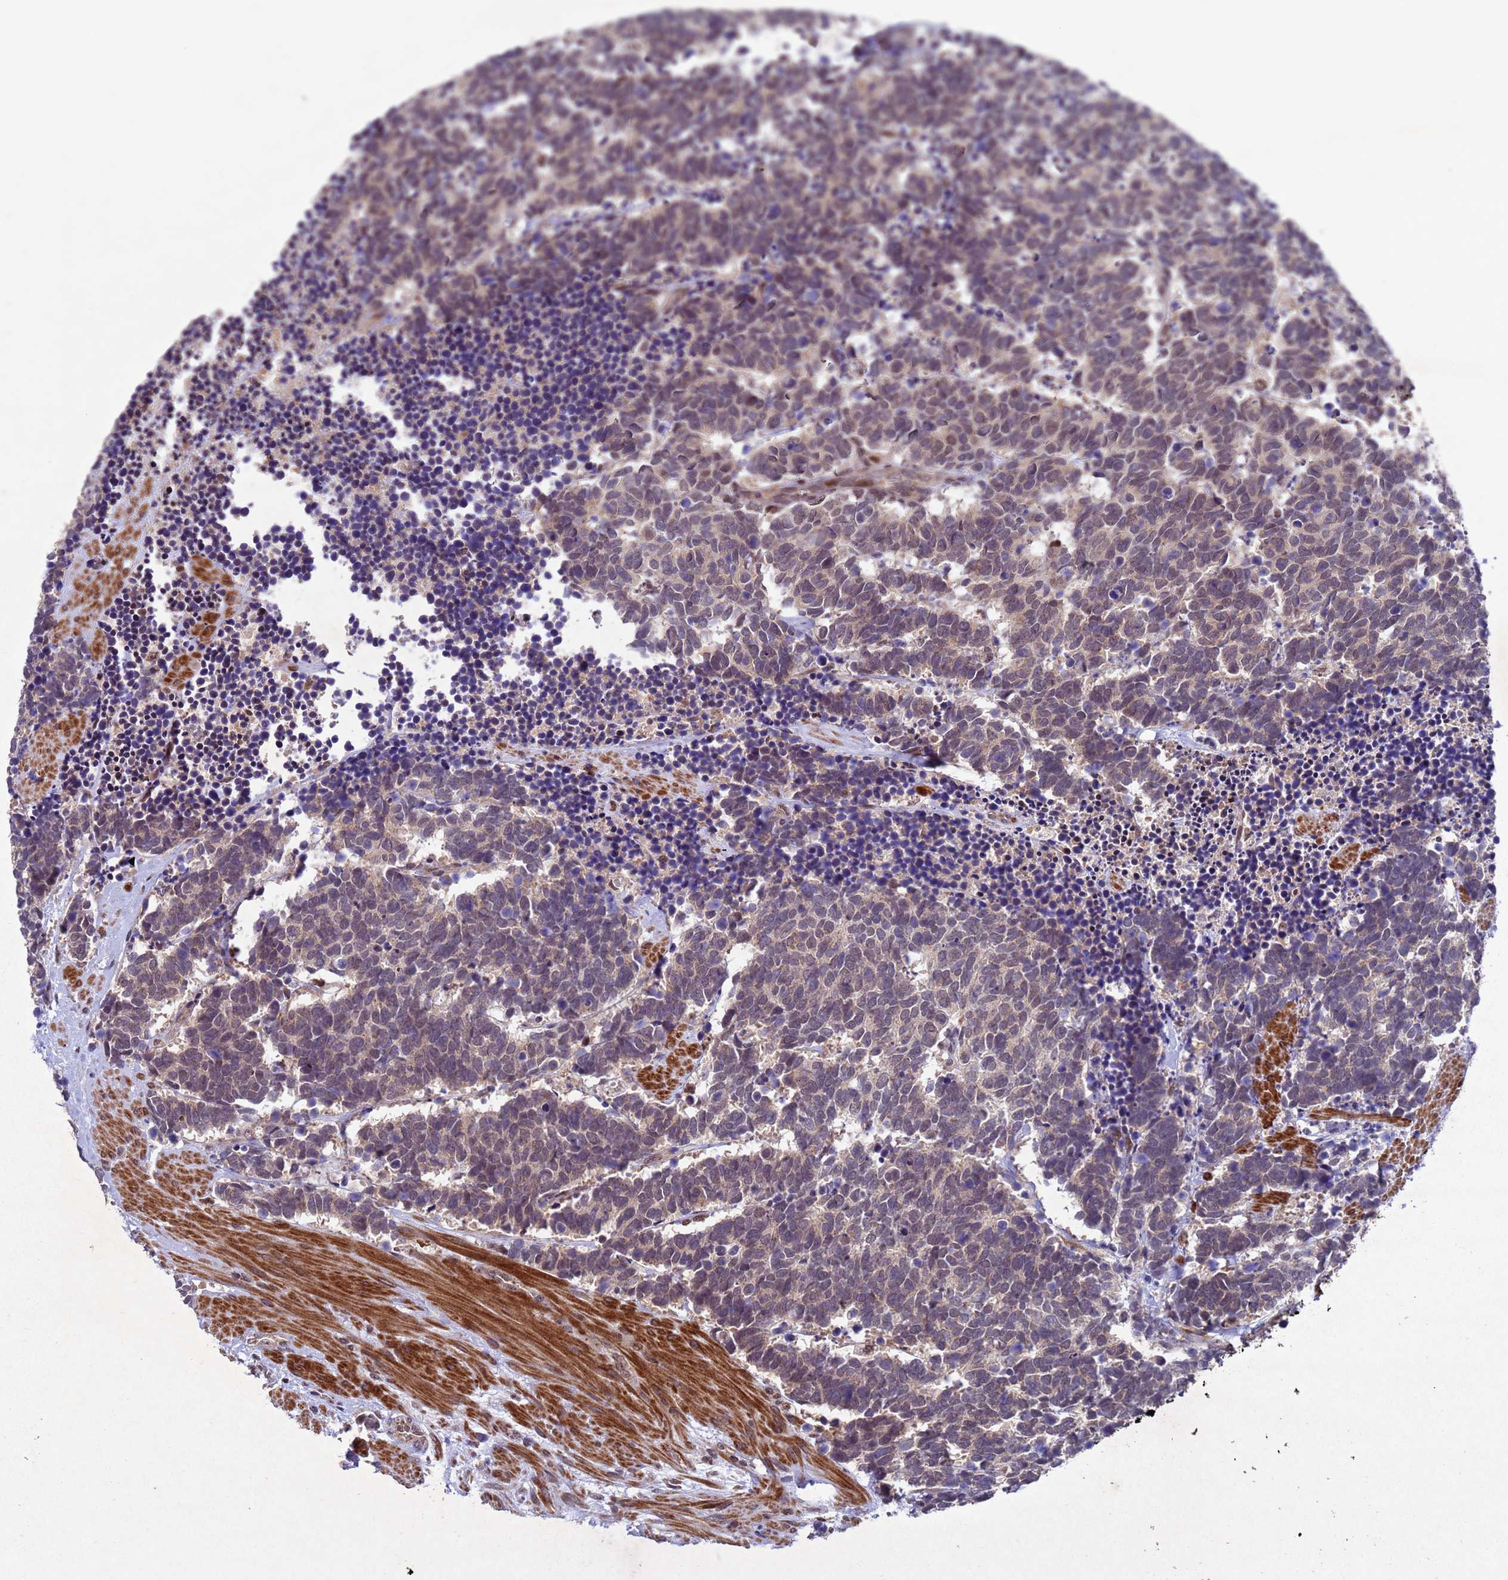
{"staining": {"intensity": "weak", "quantity": ">75%", "location": "cytoplasmic/membranous,nuclear"}, "tissue": "carcinoid", "cell_type": "Tumor cells", "image_type": "cancer", "snomed": [{"axis": "morphology", "description": "Carcinoma, NOS"}, {"axis": "morphology", "description": "Carcinoid, malignant, NOS"}, {"axis": "topography", "description": "Prostate"}], "caption": "Protein staining exhibits weak cytoplasmic/membranous and nuclear positivity in about >75% of tumor cells in carcinoid.", "gene": "TBK1", "patient": {"sex": "male", "age": 57}}